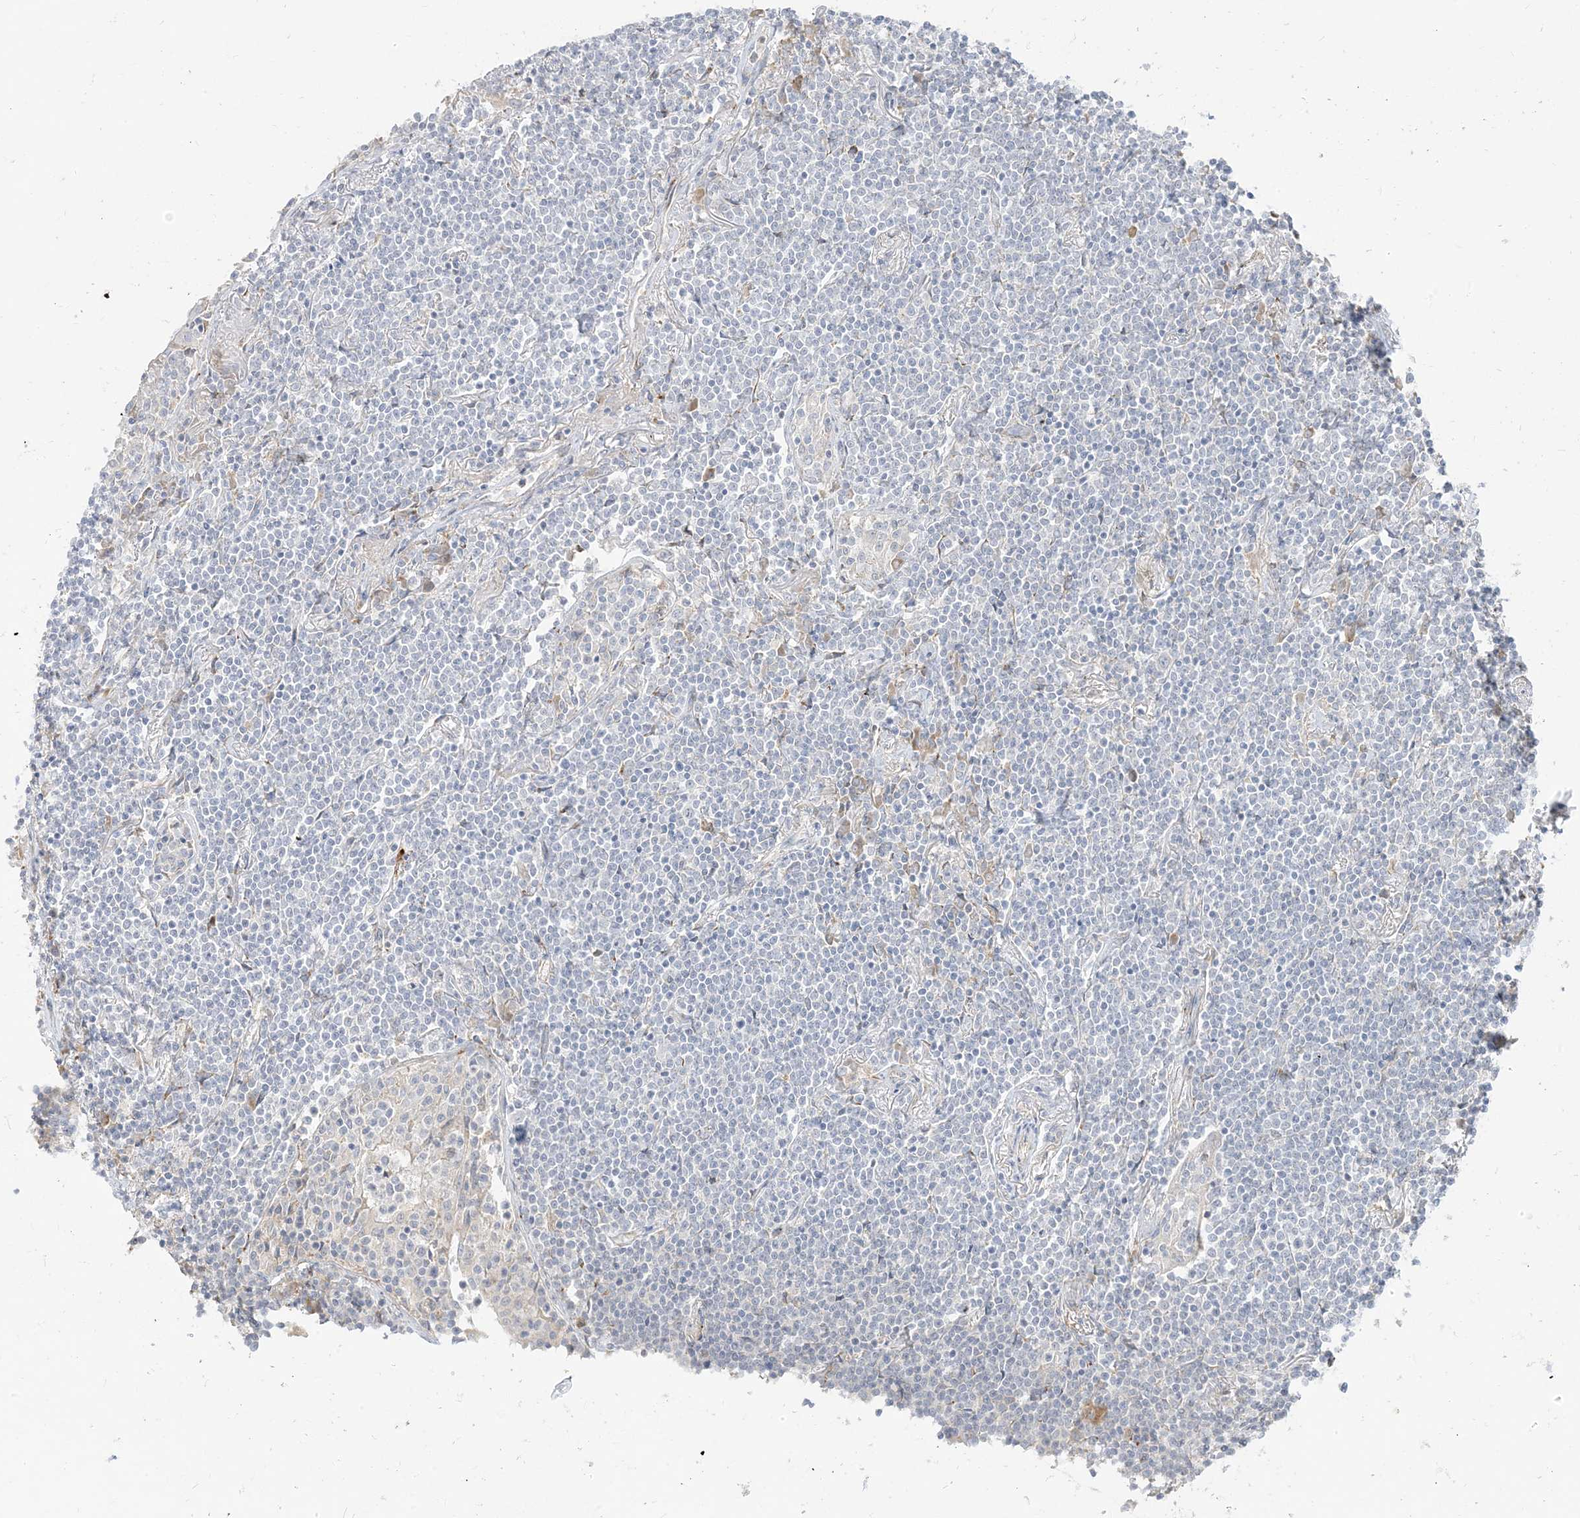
{"staining": {"intensity": "negative", "quantity": "none", "location": "none"}, "tissue": "lymphoma", "cell_type": "Tumor cells", "image_type": "cancer", "snomed": [{"axis": "morphology", "description": "Malignant lymphoma, non-Hodgkin's type, Low grade"}, {"axis": "topography", "description": "Lung"}], "caption": "Protein analysis of lymphoma demonstrates no significant staining in tumor cells. (Immunohistochemistry, brightfield microscopy, high magnification).", "gene": "LOXL3", "patient": {"sex": "female", "age": 71}}